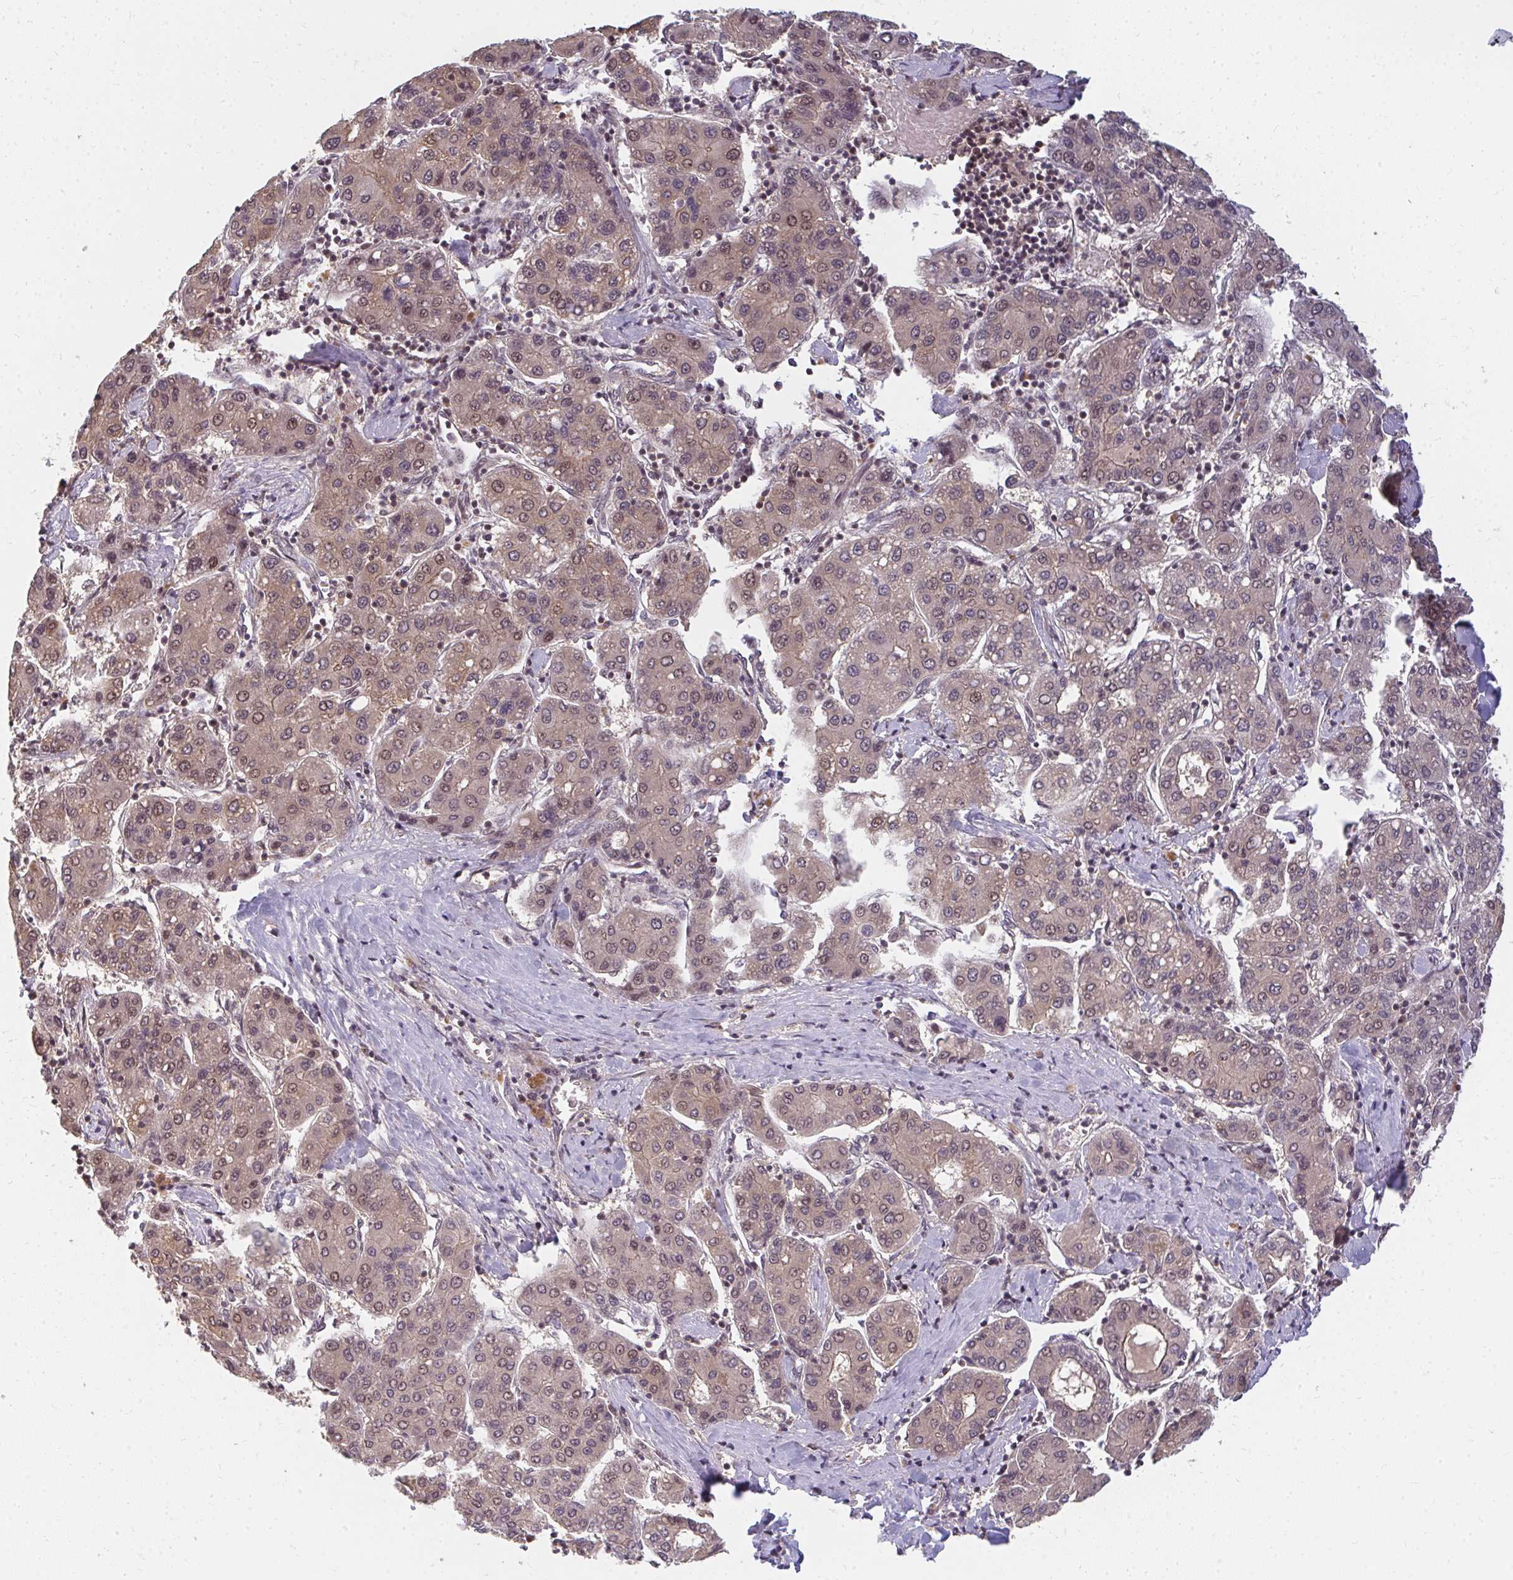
{"staining": {"intensity": "weak", "quantity": "25%-75%", "location": "cytoplasmic/membranous,nuclear"}, "tissue": "liver cancer", "cell_type": "Tumor cells", "image_type": "cancer", "snomed": [{"axis": "morphology", "description": "Carcinoma, Hepatocellular, NOS"}, {"axis": "topography", "description": "Liver"}], "caption": "Human liver cancer stained with a brown dye shows weak cytoplasmic/membranous and nuclear positive expression in about 25%-75% of tumor cells.", "gene": "GTF3C6", "patient": {"sex": "male", "age": 65}}